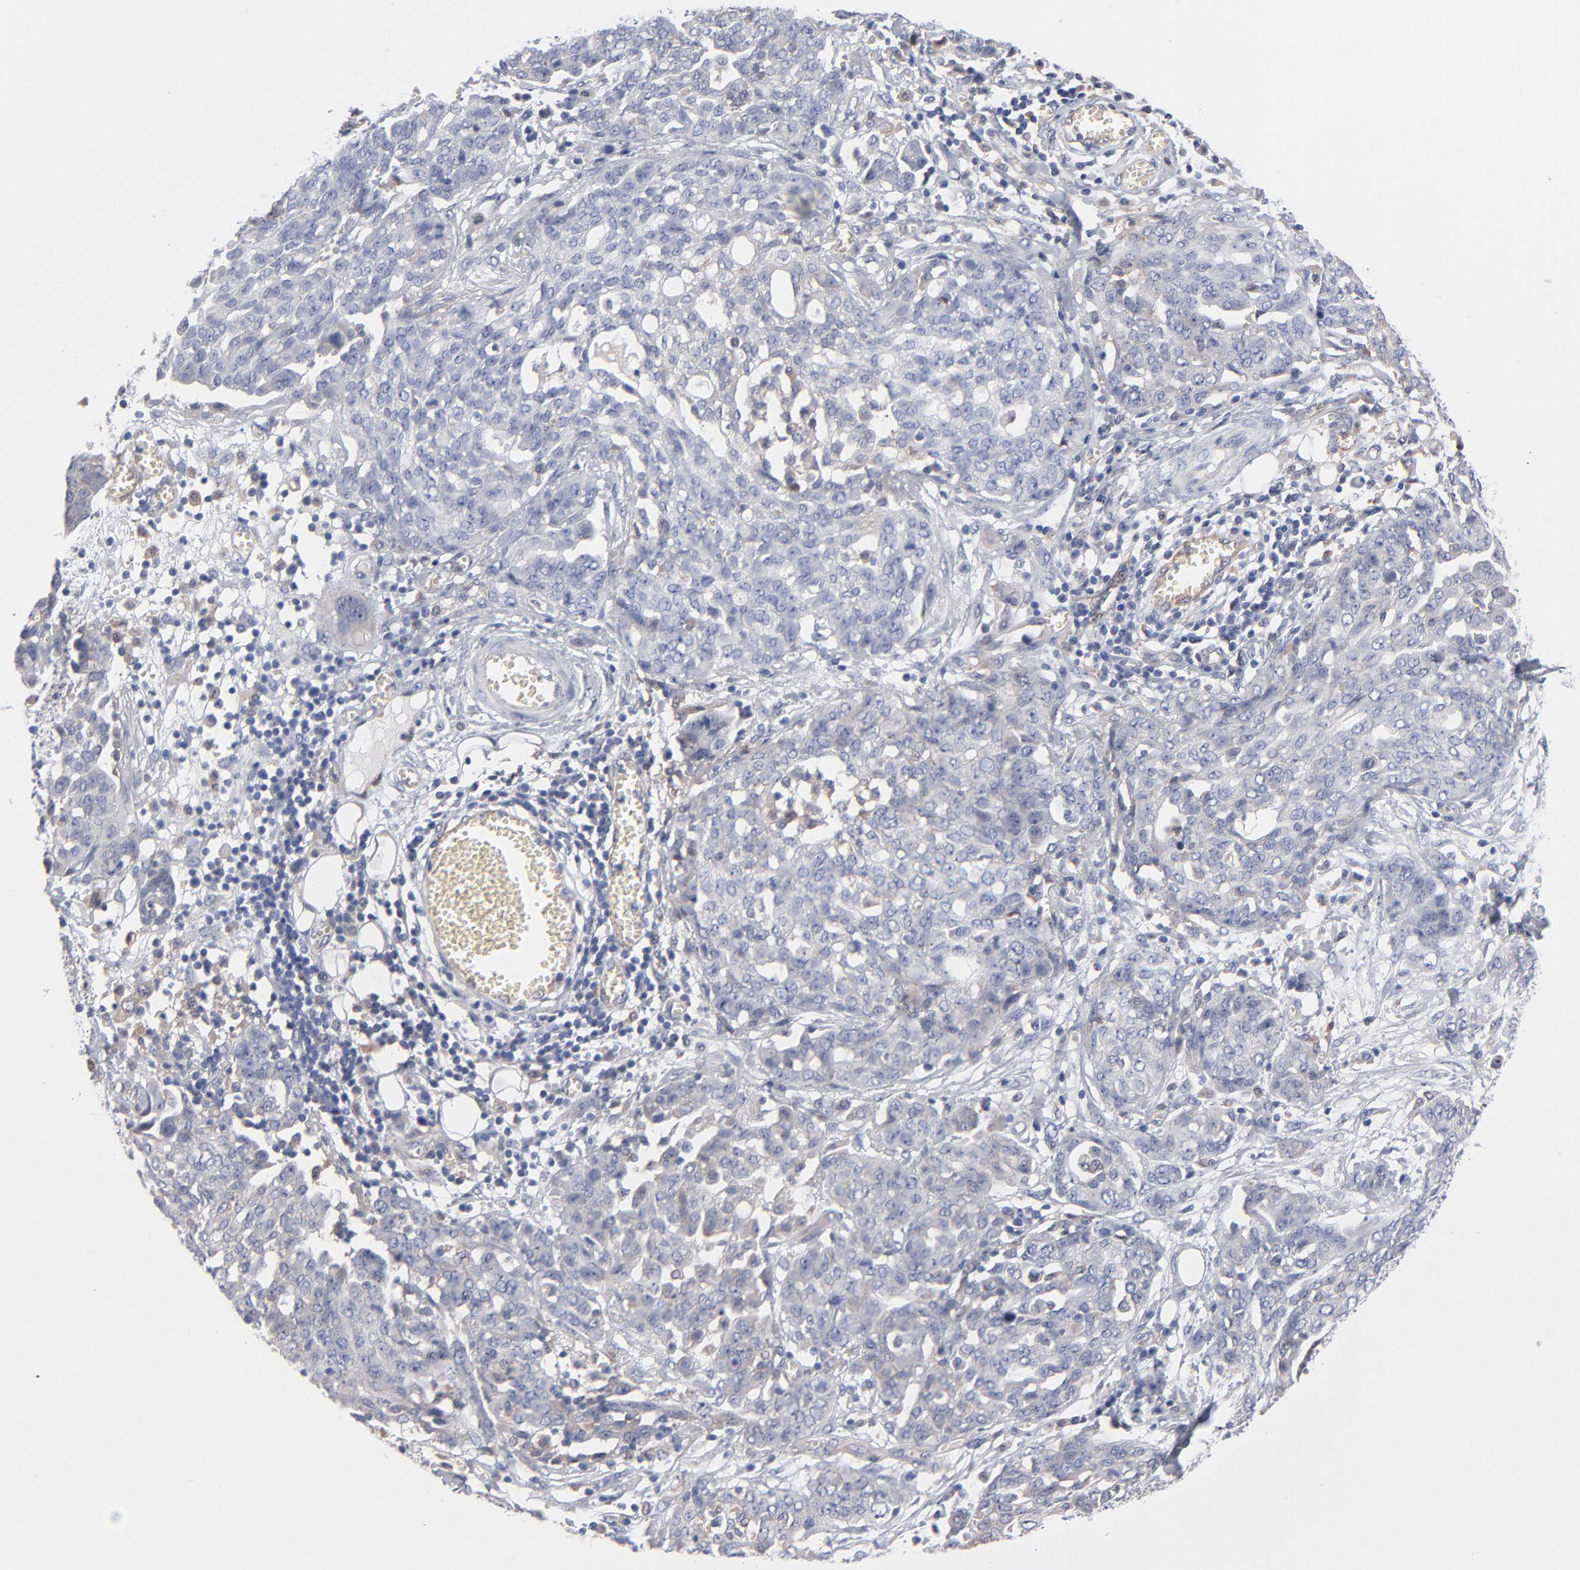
{"staining": {"intensity": "negative", "quantity": "none", "location": "none"}, "tissue": "ovarian cancer", "cell_type": "Tumor cells", "image_type": "cancer", "snomed": [{"axis": "morphology", "description": "Cystadenocarcinoma, serous, NOS"}, {"axis": "topography", "description": "Soft tissue"}, {"axis": "topography", "description": "Ovary"}], "caption": "Tumor cells are negative for protein expression in human serous cystadenocarcinoma (ovarian).", "gene": "ARRB1", "patient": {"sex": "female", "age": 57}}